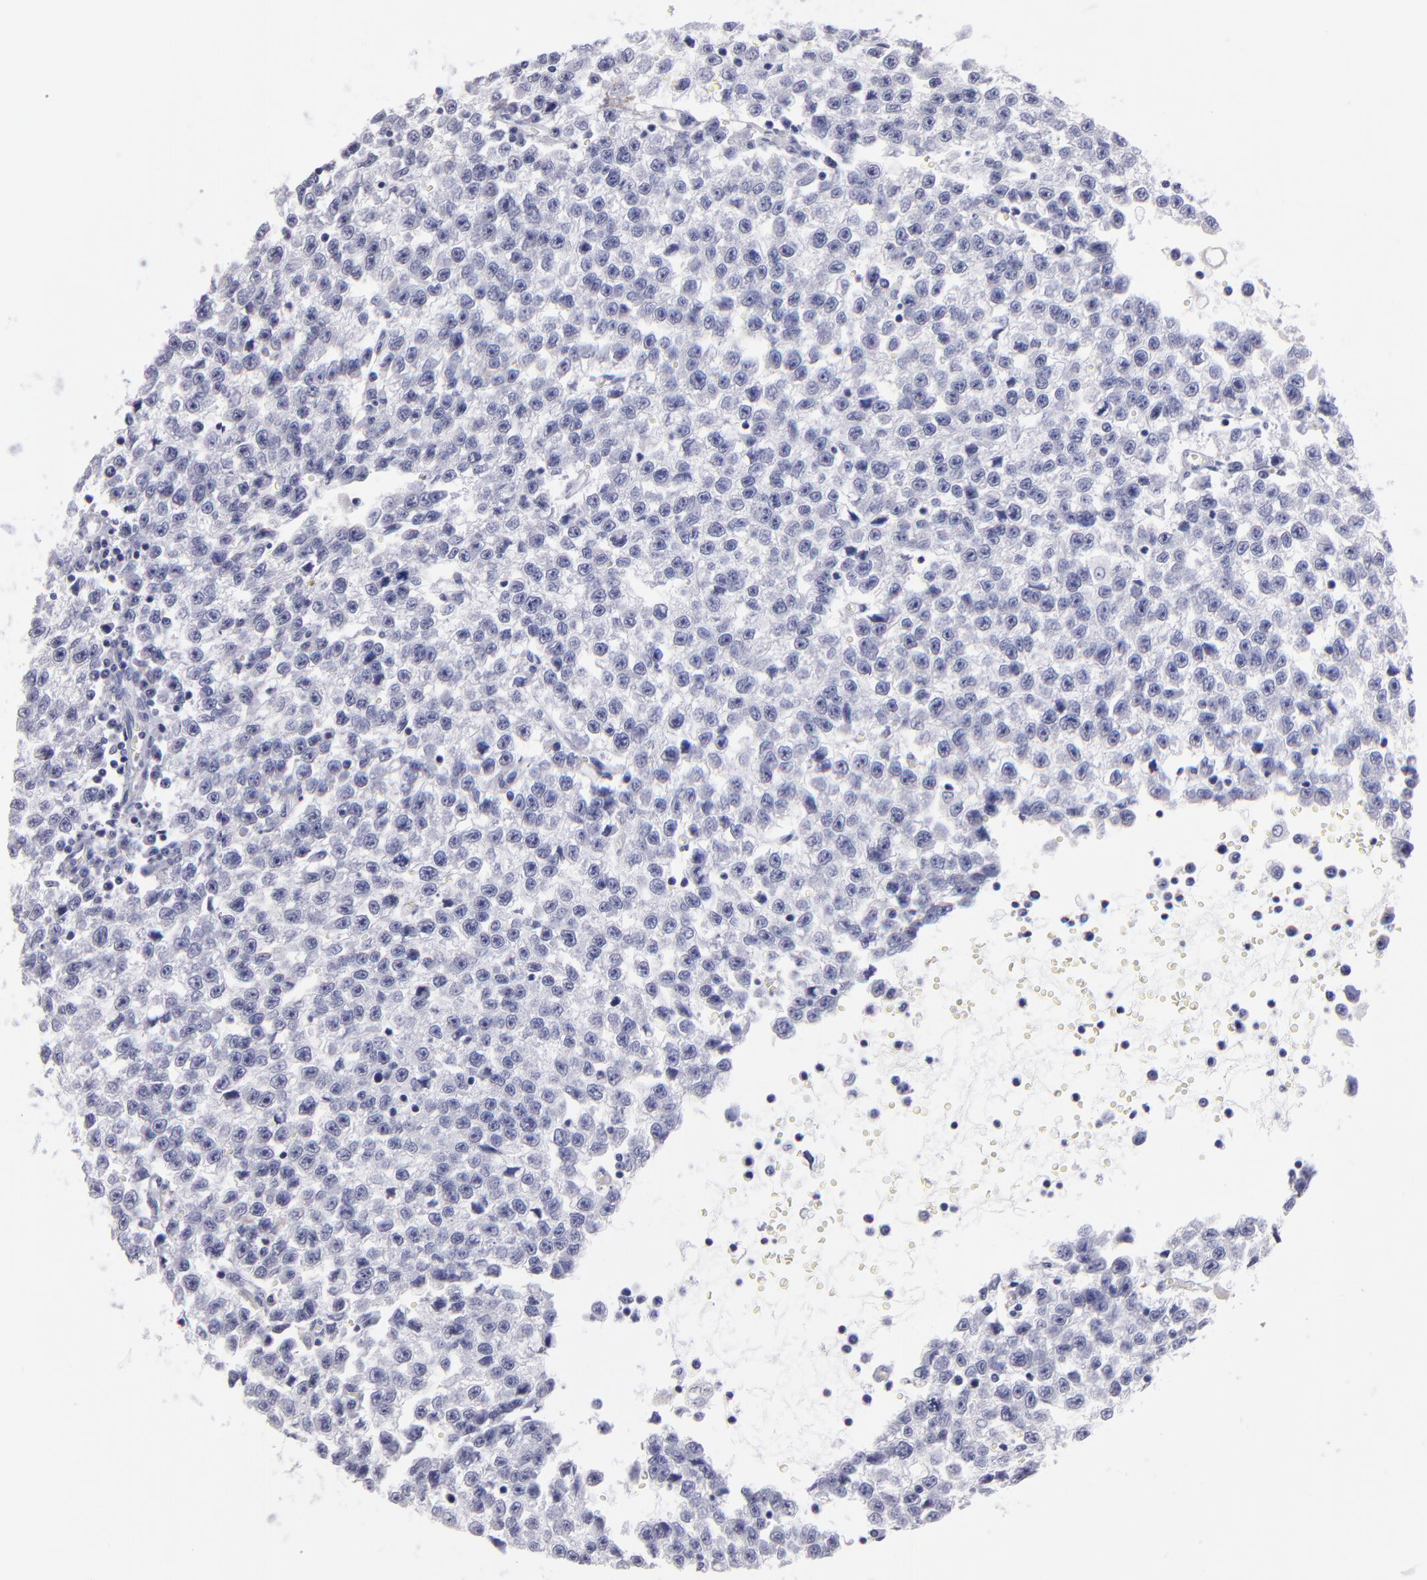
{"staining": {"intensity": "negative", "quantity": "none", "location": "none"}, "tissue": "testis cancer", "cell_type": "Tumor cells", "image_type": "cancer", "snomed": [{"axis": "morphology", "description": "Seminoma, NOS"}, {"axis": "topography", "description": "Testis"}], "caption": "Protein analysis of testis seminoma shows no significant staining in tumor cells. (DAB IHC visualized using brightfield microscopy, high magnification).", "gene": "MB", "patient": {"sex": "male", "age": 35}}